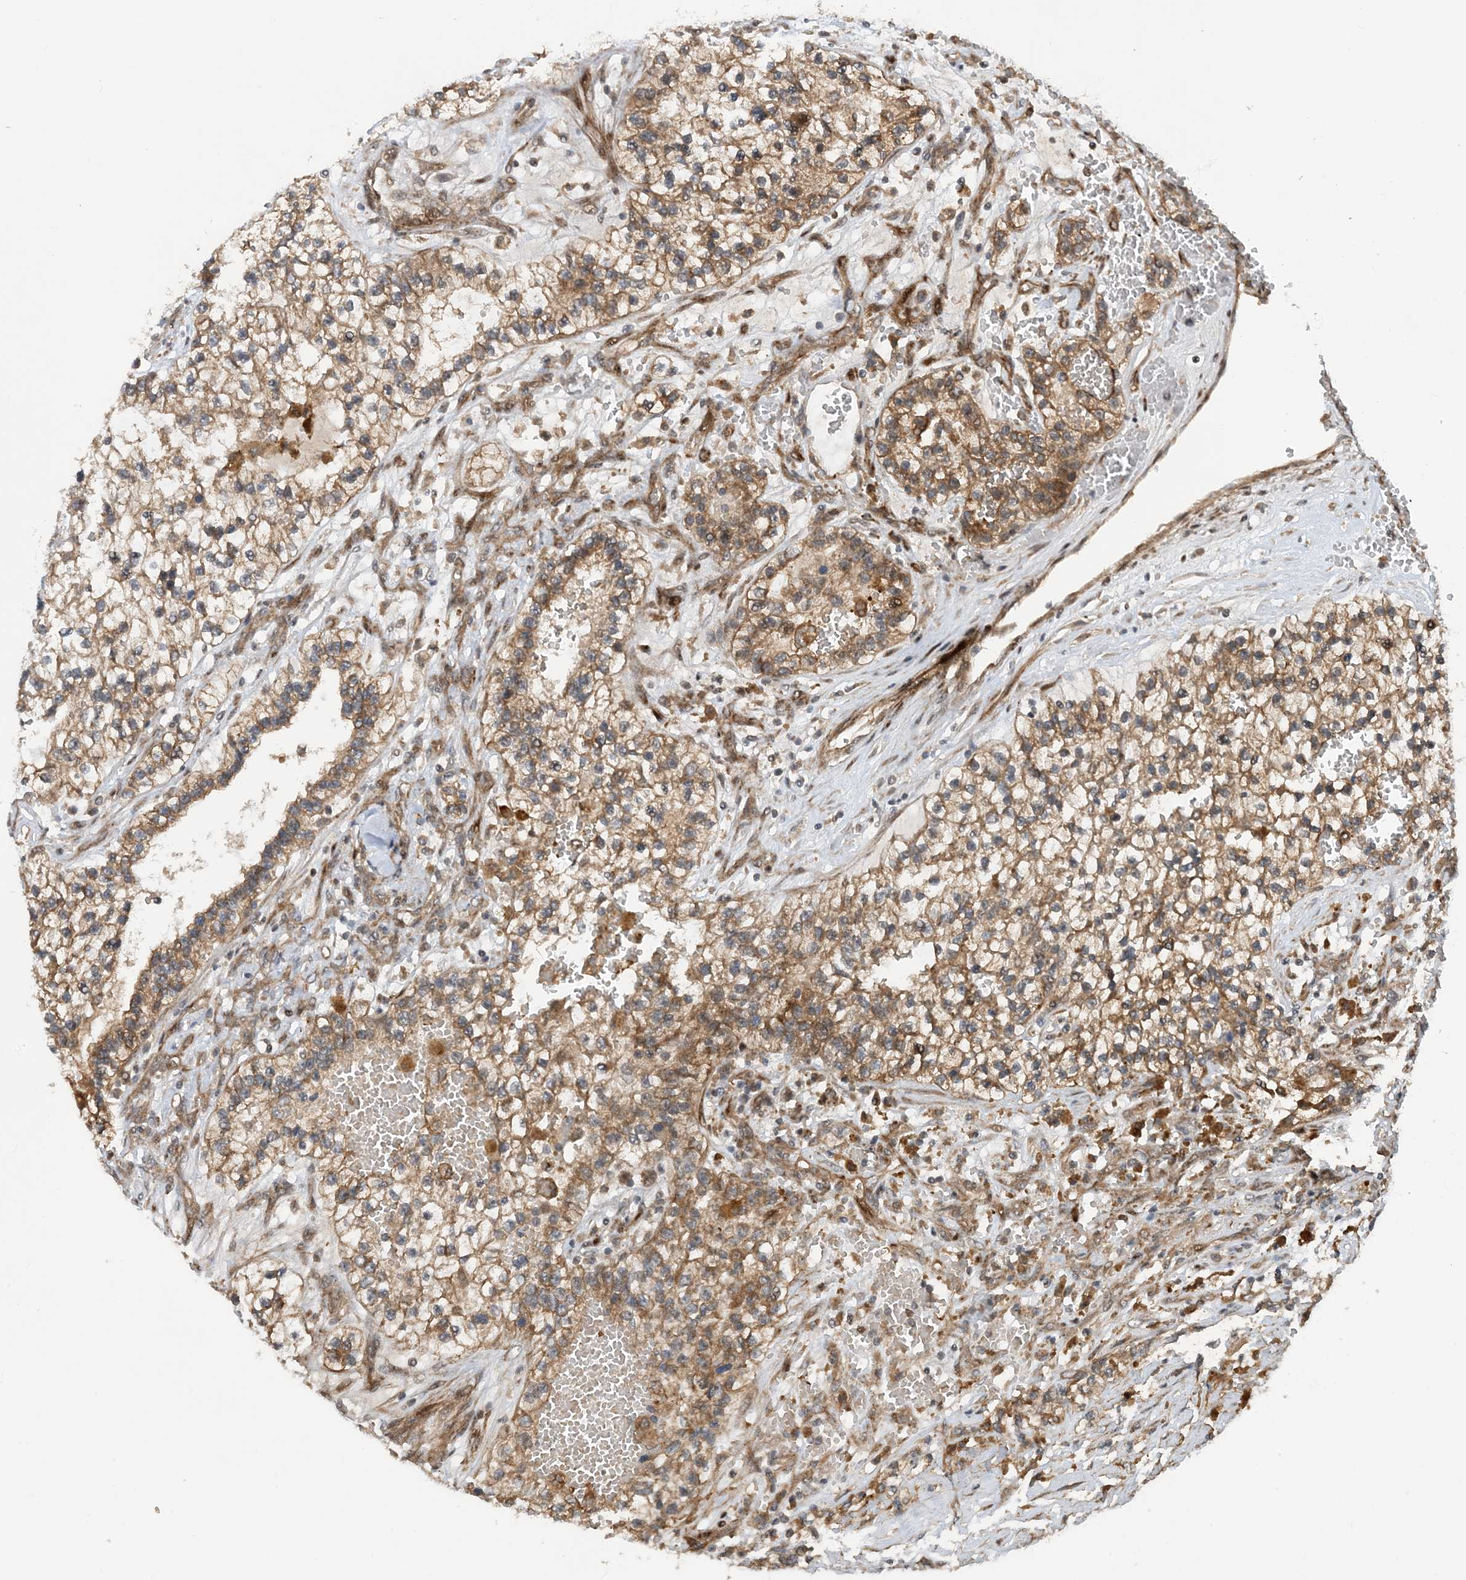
{"staining": {"intensity": "moderate", "quantity": "25%-75%", "location": "cytoplasmic/membranous"}, "tissue": "renal cancer", "cell_type": "Tumor cells", "image_type": "cancer", "snomed": [{"axis": "morphology", "description": "Adenocarcinoma, NOS"}, {"axis": "topography", "description": "Kidney"}], "caption": "This histopathology image displays IHC staining of renal adenocarcinoma, with medium moderate cytoplasmic/membranous staining in about 25%-75% of tumor cells.", "gene": "HEMK1", "patient": {"sex": "female", "age": 57}}